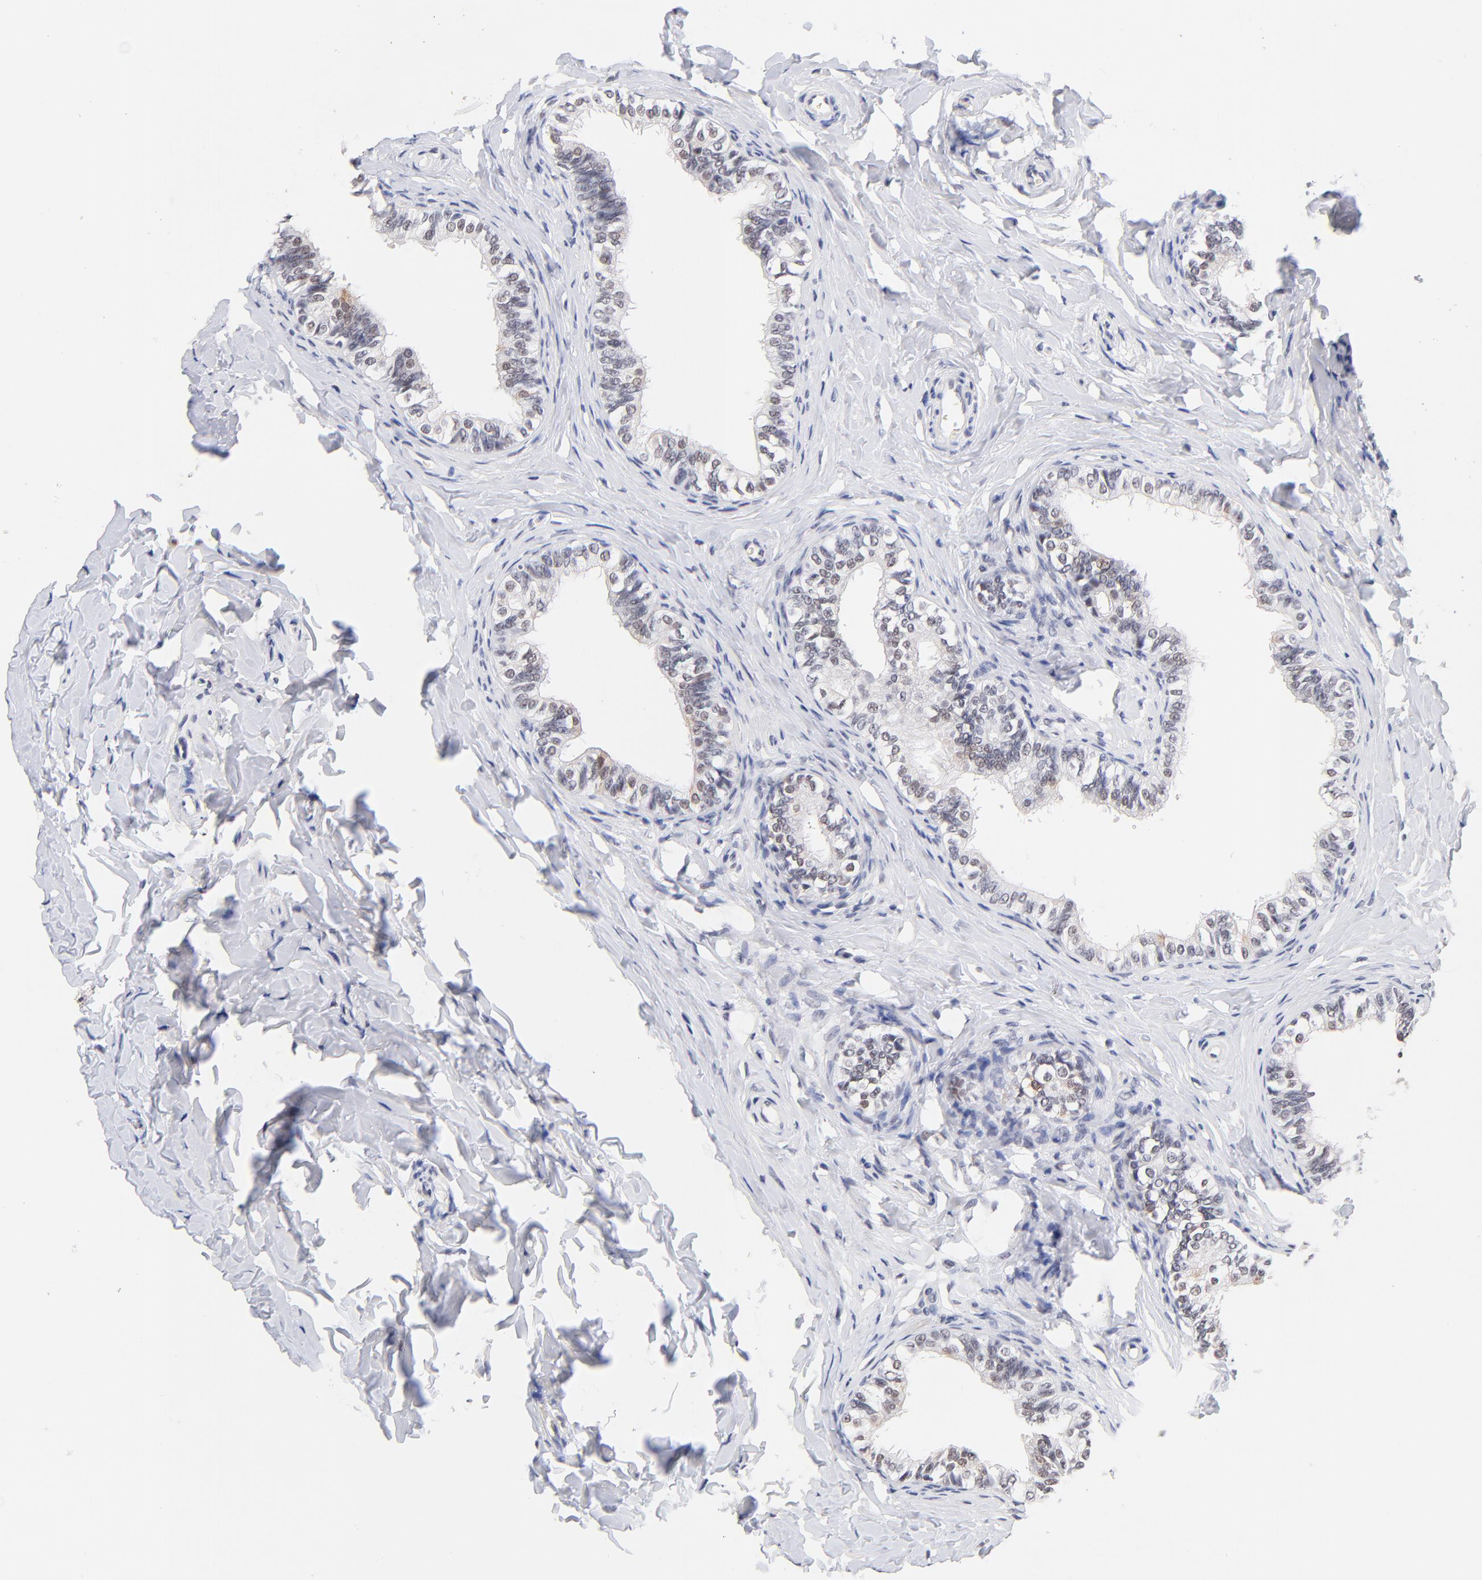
{"staining": {"intensity": "weak", "quantity": "25%-75%", "location": "nuclear"}, "tissue": "epididymis", "cell_type": "Glandular cells", "image_type": "normal", "snomed": [{"axis": "morphology", "description": "Normal tissue, NOS"}, {"axis": "topography", "description": "Soft tissue"}, {"axis": "topography", "description": "Epididymis"}], "caption": "Epididymis stained for a protein displays weak nuclear positivity in glandular cells. Nuclei are stained in blue.", "gene": "ZNF74", "patient": {"sex": "male", "age": 26}}